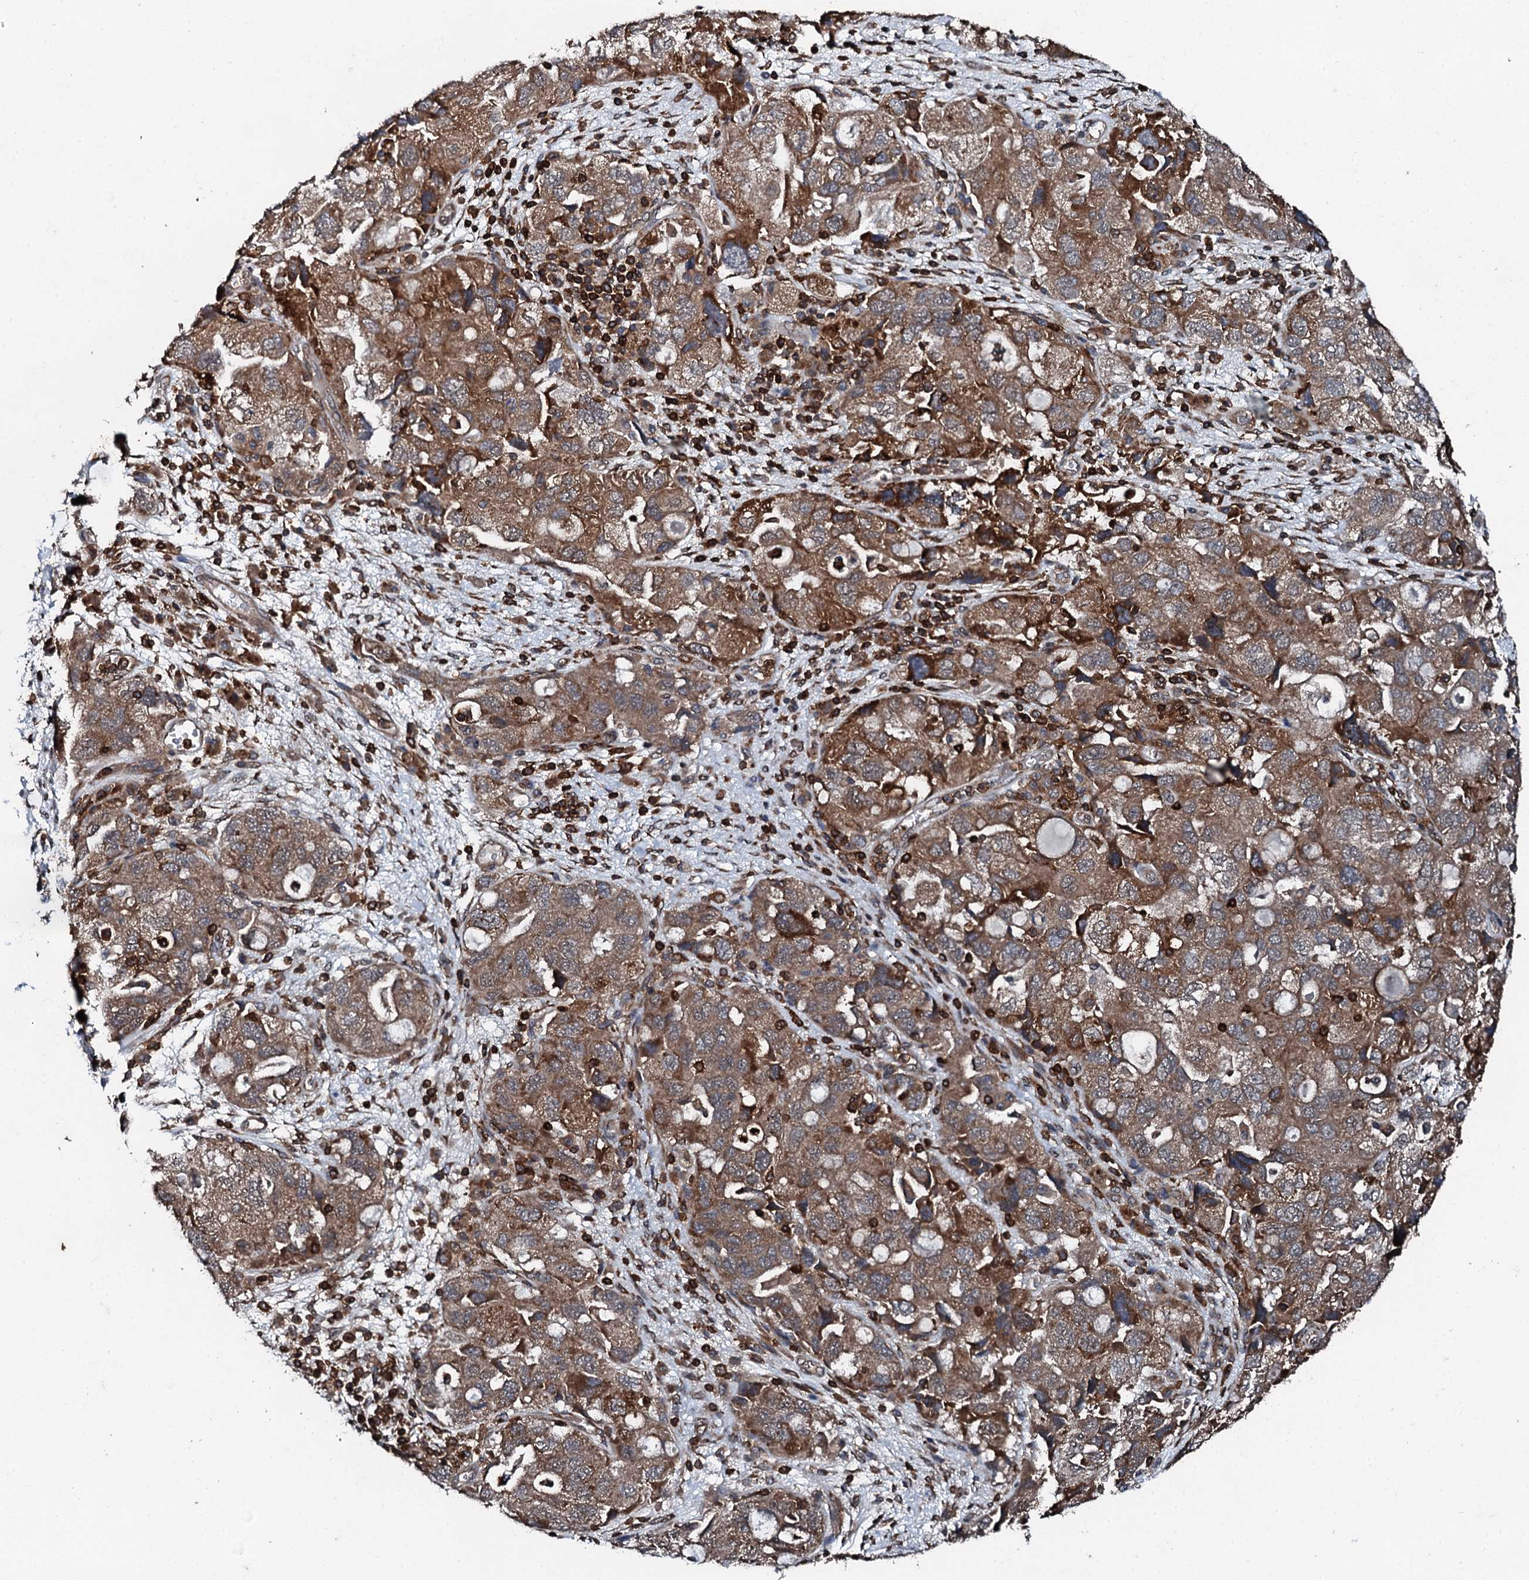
{"staining": {"intensity": "moderate", "quantity": ">75%", "location": "cytoplasmic/membranous"}, "tissue": "ovarian cancer", "cell_type": "Tumor cells", "image_type": "cancer", "snomed": [{"axis": "morphology", "description": "Carcinoma, NOS"}, {"axis": "morphology", "description": "Cystadenocarcinoma, serous, NOS"}, {"axis": "topography", "description": "Ovary"}], "caption": "The image demonstrates a brown stain indicating the presence of a protein in the cytoplasmic/membranous of tumor cells in ovarian cancer.", "gene": "EDC4", "patient": {"sex": "female", "age": 69}}